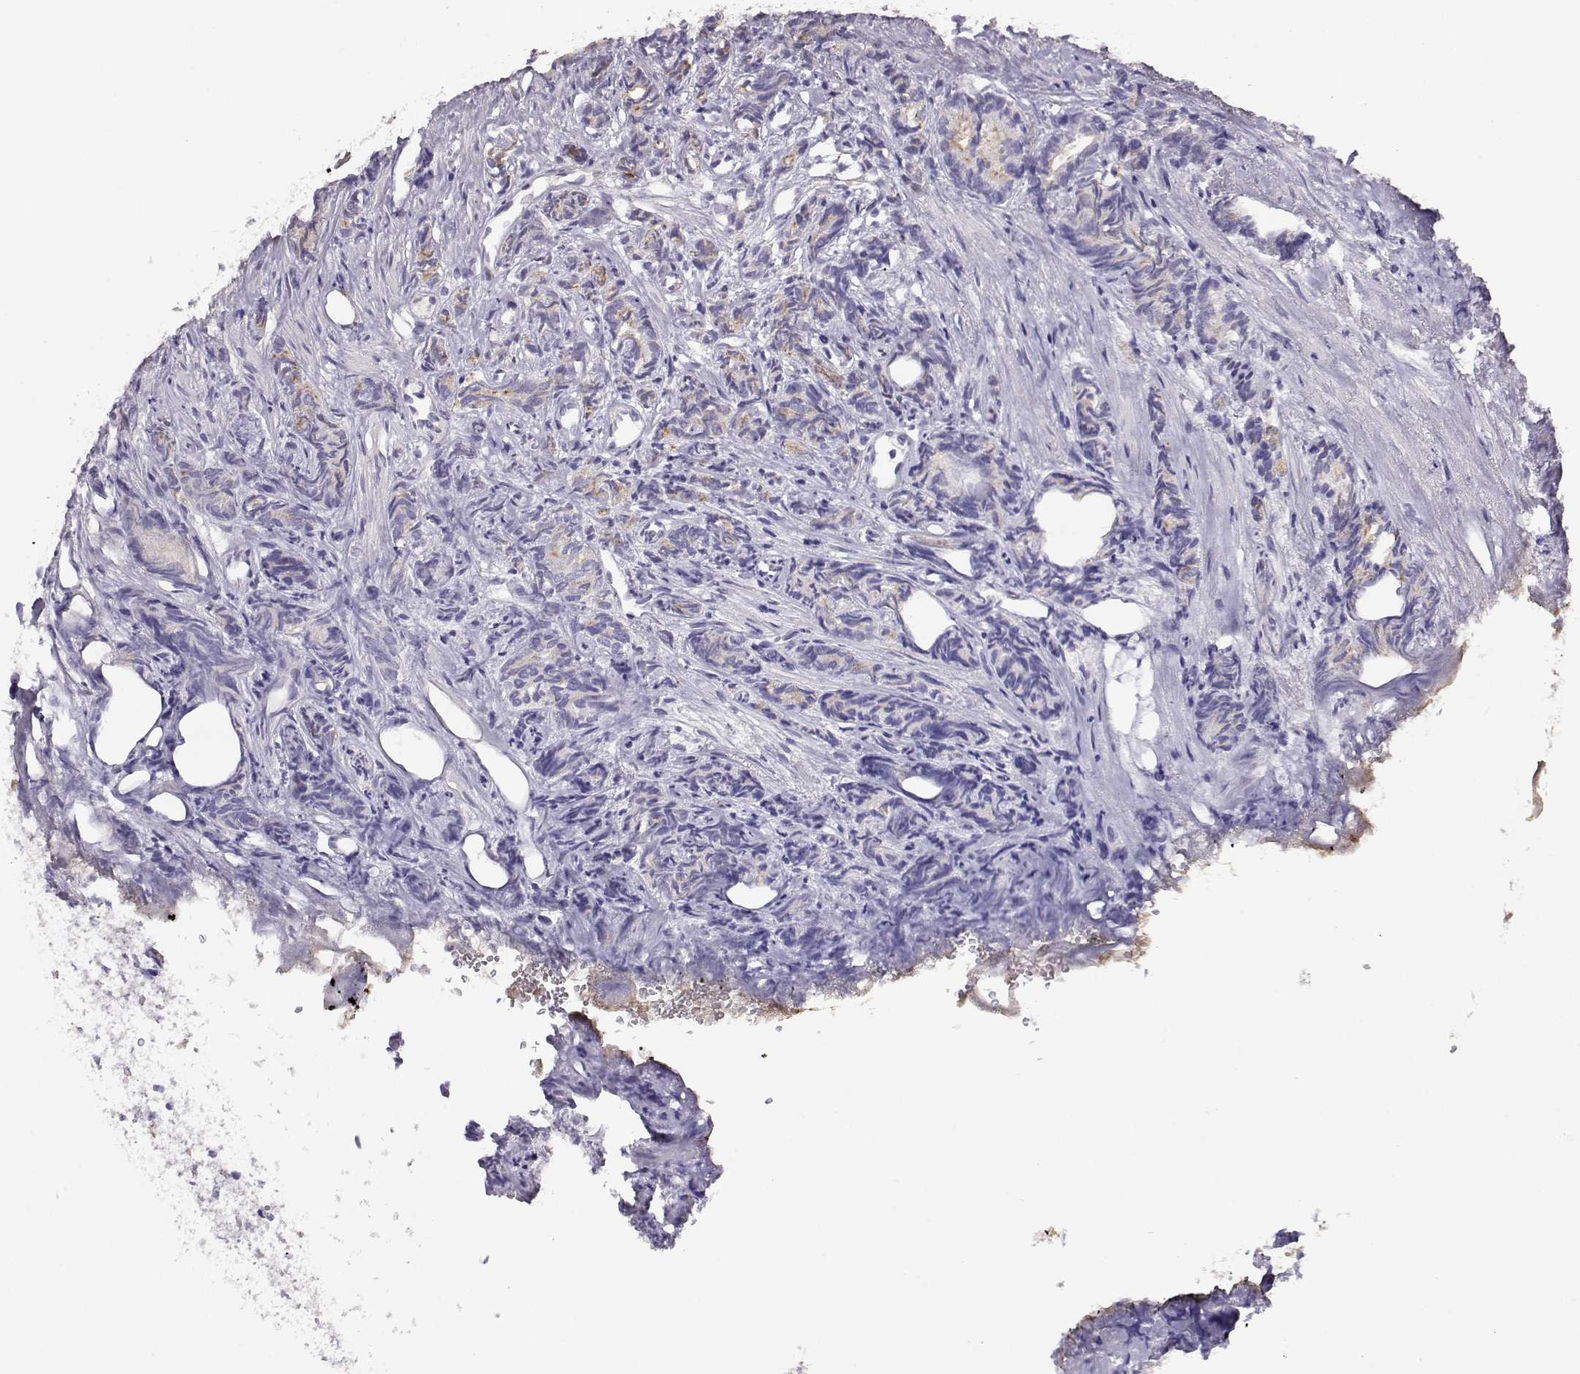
{"staining": {"intensity": "weak", "quantity": "<25%", "location": "cytoplasmic/membranous"}, "tissue": "prostate cancer", "cell_type": "Tumor cells", "image_type": "cancer", "snomed": [{"axis": "morphology", "description": "Adenocarcinoma, High grade"}, {"axis": "topography", "description": "Prostate"}], "caption": "This is an immunohistochemistry (IHC) photomicrograph of human prostate cancer. There is no positivity in tumor cells.", "gene": "ENDOU", "patient": {"sex": "male", "age": 84}}